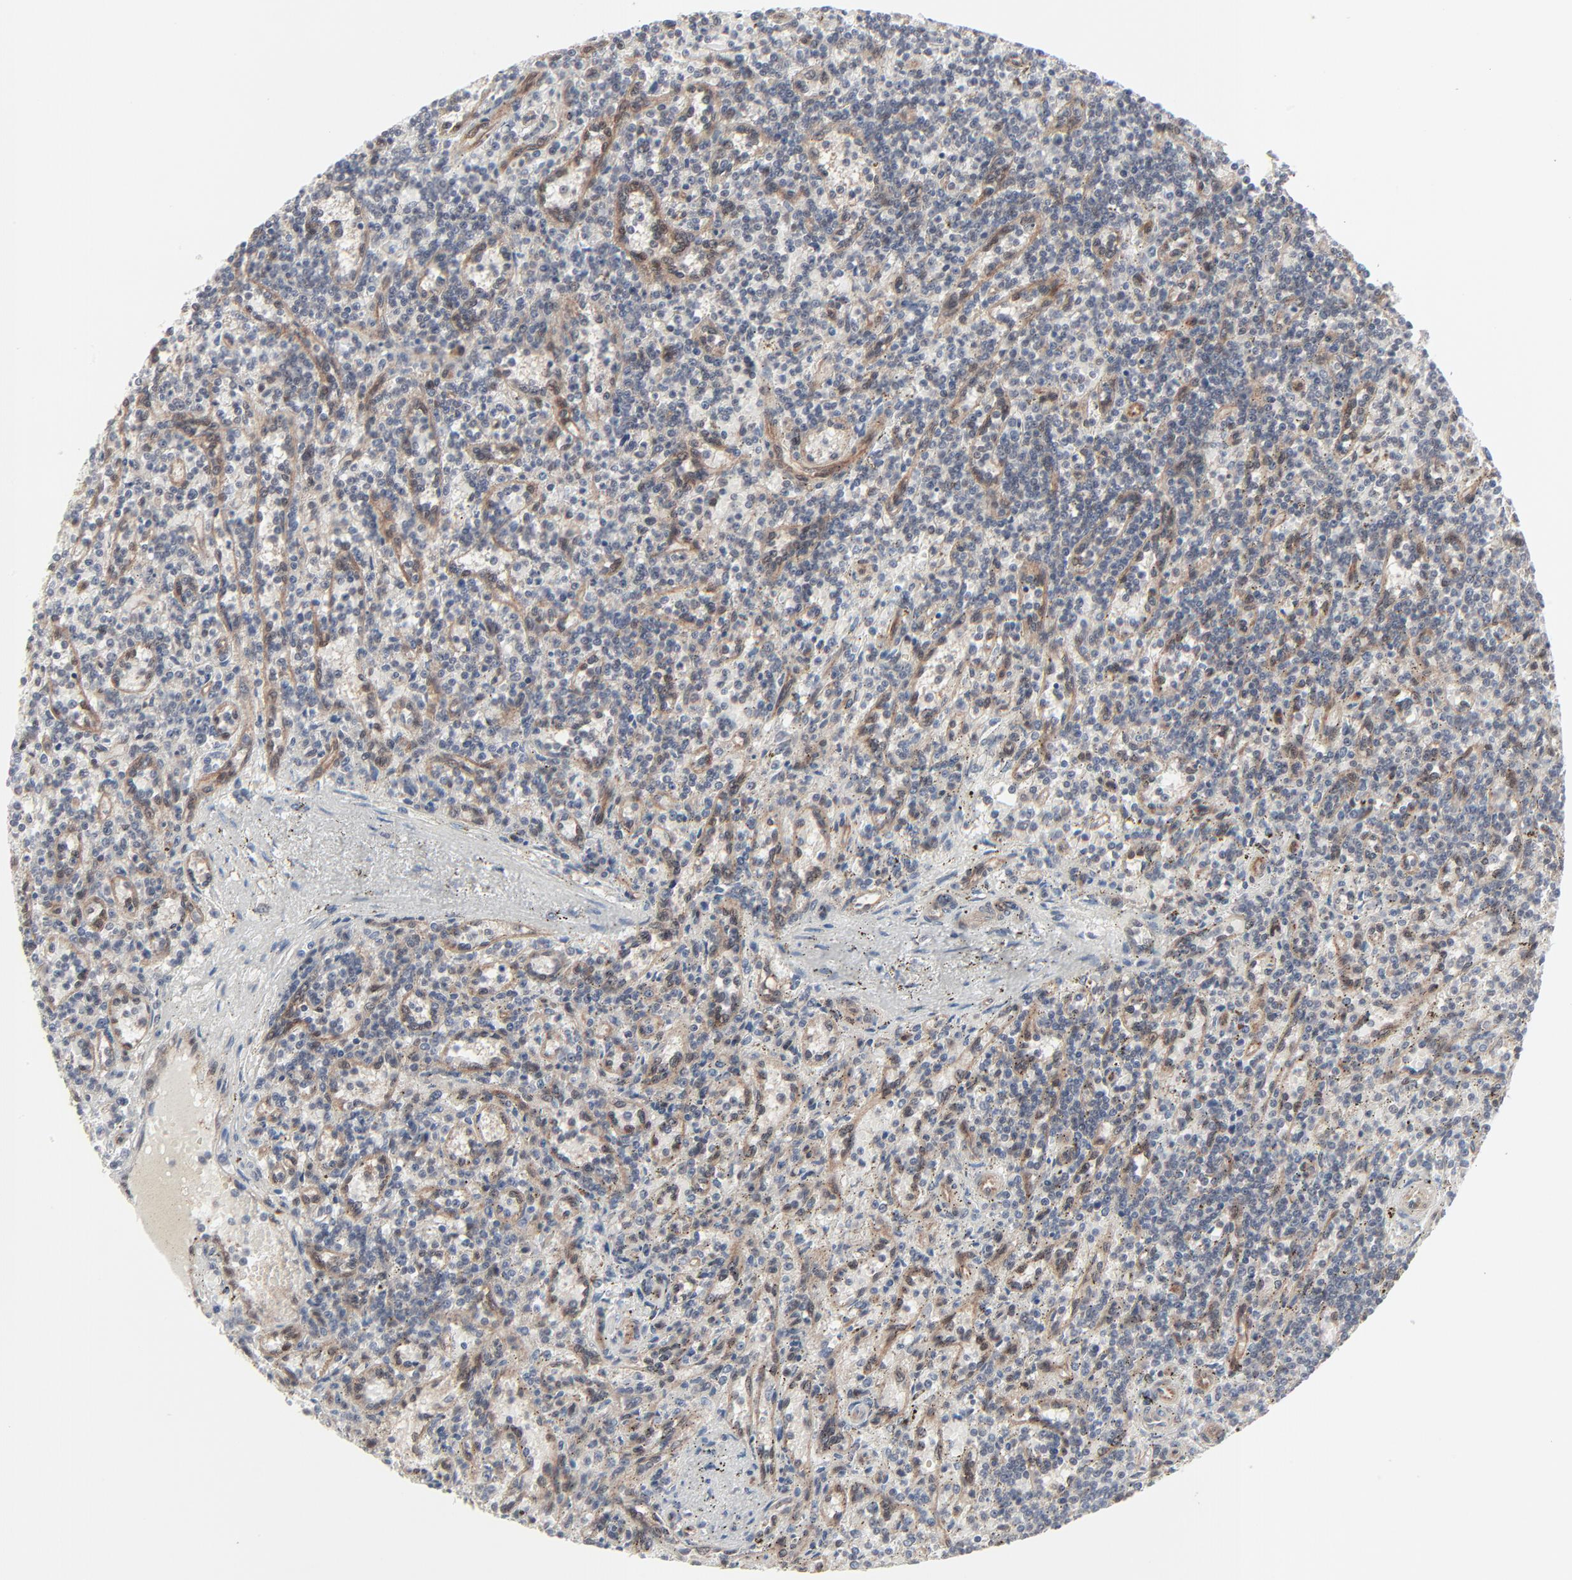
{"staining": {"intensity": "weak", "quantity": "<25%", "location": "cytoplasmic/membranous,nuclear"}, "tissue": "lymphoma", "cell_type": "Tumor cells", "image_type": "cancer", "snomed": [{"axis": "morphology", "description": "Malignant lymphoma, non-Hodgkin's type, Low grade"}, {"axis": "topography", "description": "Spleen"}], "caption": "Photomicrograph shows no significant protein positivity in tumor cells of lymphoma. (DAB IHC with hematoxylin counter stain).", "gene": "AKT1", "patient": {"sex": "male", "age": 73}}